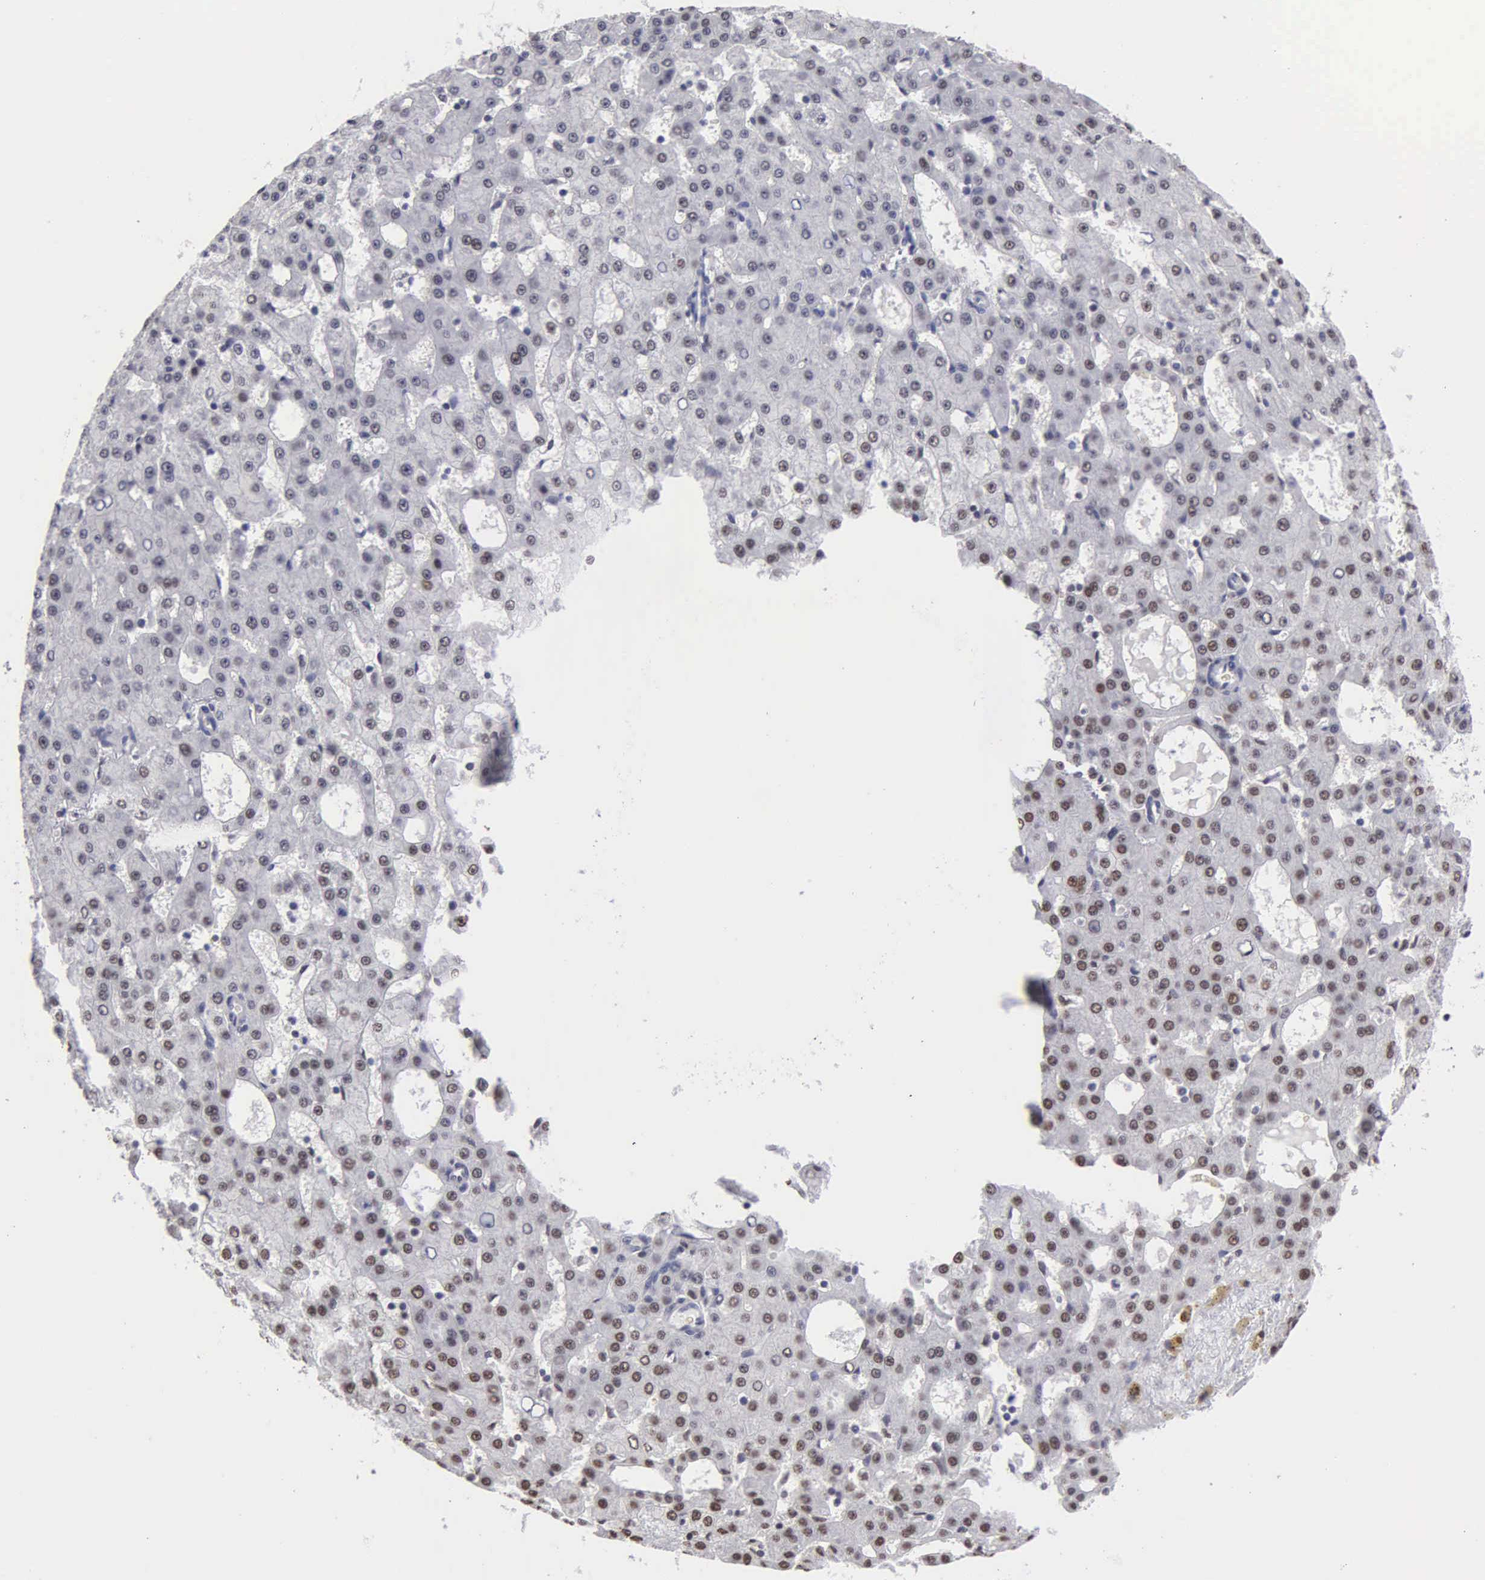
{"staining": {"intensity": "negative", "quantity": "none", "location": "none"}, "tissue": "liver cancer", "cell_type": "Tumor cells", "image_type": "cancer", "snomed": [{"axis": "morphology", "description": "Carcinoma, Hepatocellular, NOS"}, {"axis": "topography", "description": "Liver"}], "caption": "Tumor cells are negative for brown protein staining in liver hepatocellular carcinoma.", "gene": "CCNG1", "patient": {"sex": "male", "age": 47}}